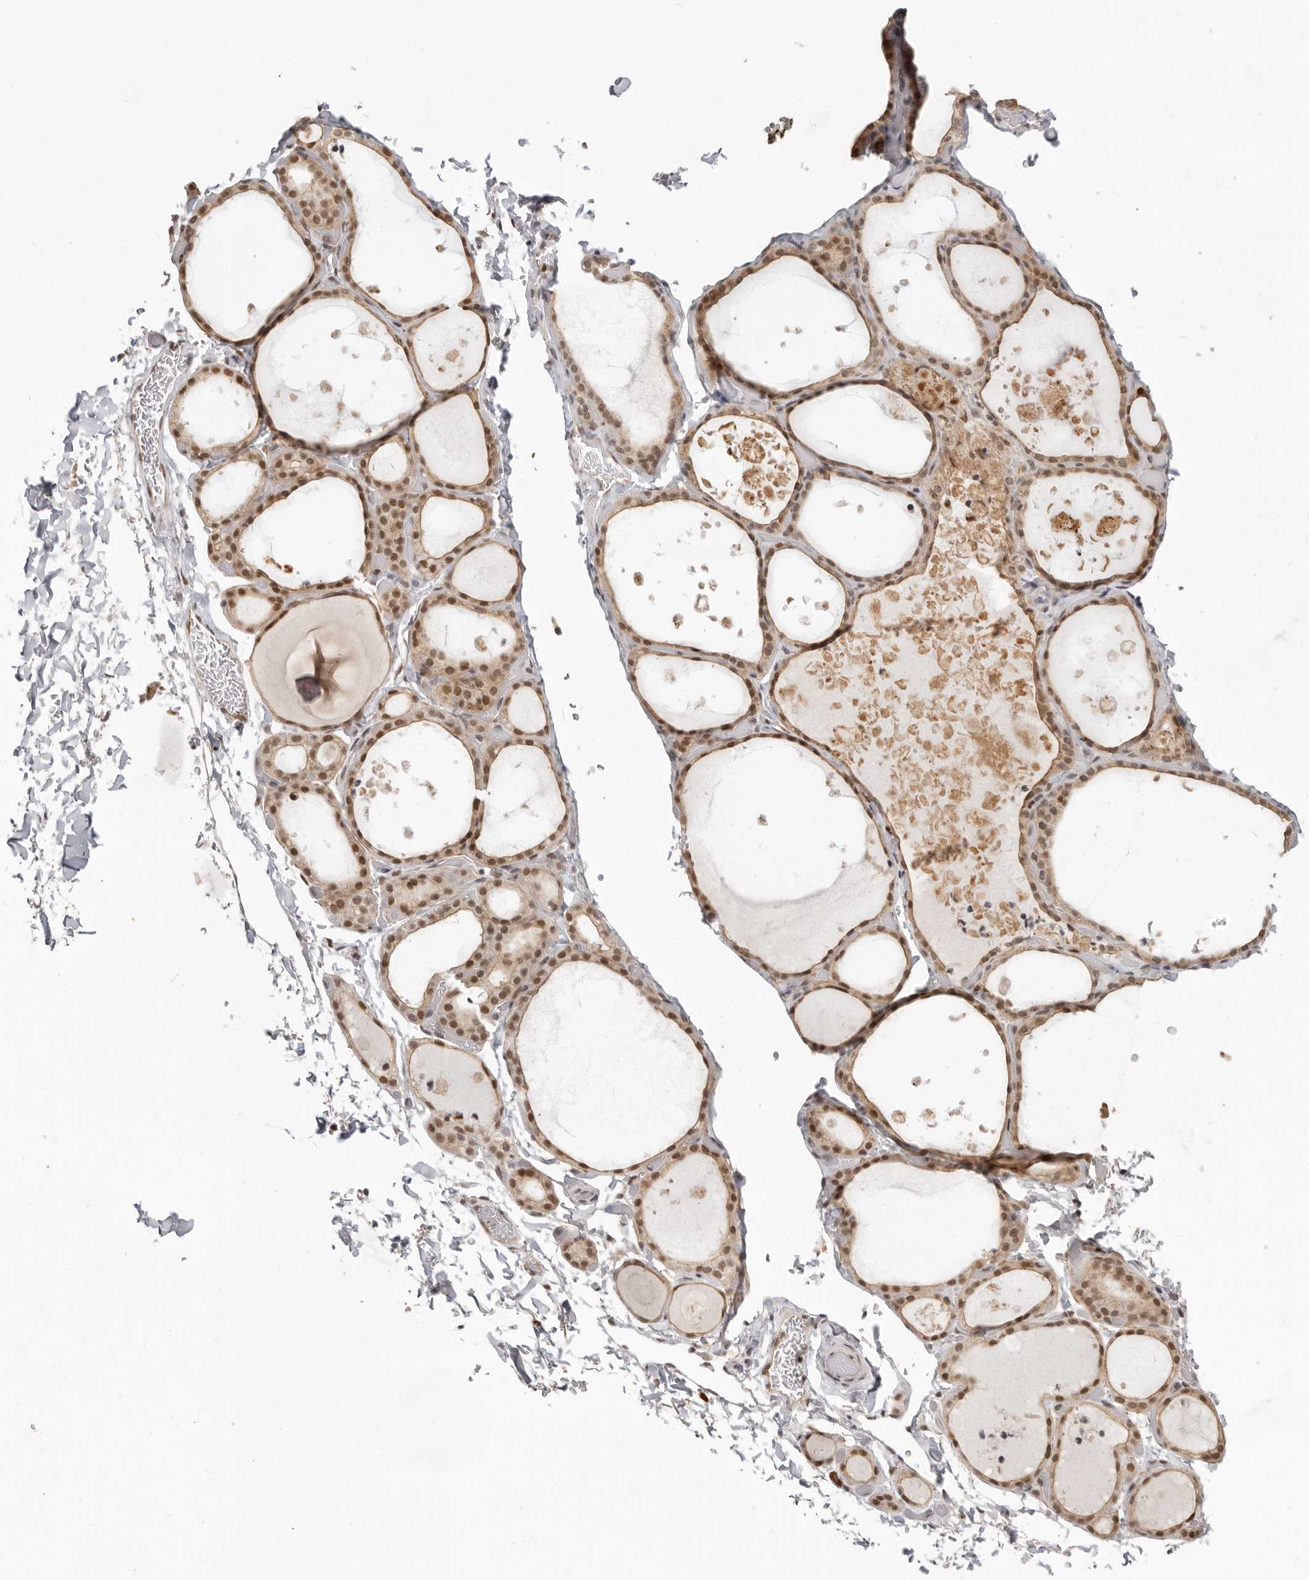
{"staining": {"intensity": "moderate", "quantity": ">75%", "location": "cytoplasmic/membranous,nuclear"}, "tissue": "thyroid gland", "cell_type": "Glandular cells", "image_type": "normal", "snomed": [{"axis": "morphology", "description": "Normal tissue, NOS"}, {"axis": "topography", "description": "Thyroid gland"}], "caption": "Protein expression analysis of unremarkable human thyroid gland reveals moderate cytoplasmic/membranous,nuclear expression in approximately >75% of glandular cells.", "gene": "RFC2", "patient": {"sex": "female", "age": 44}}